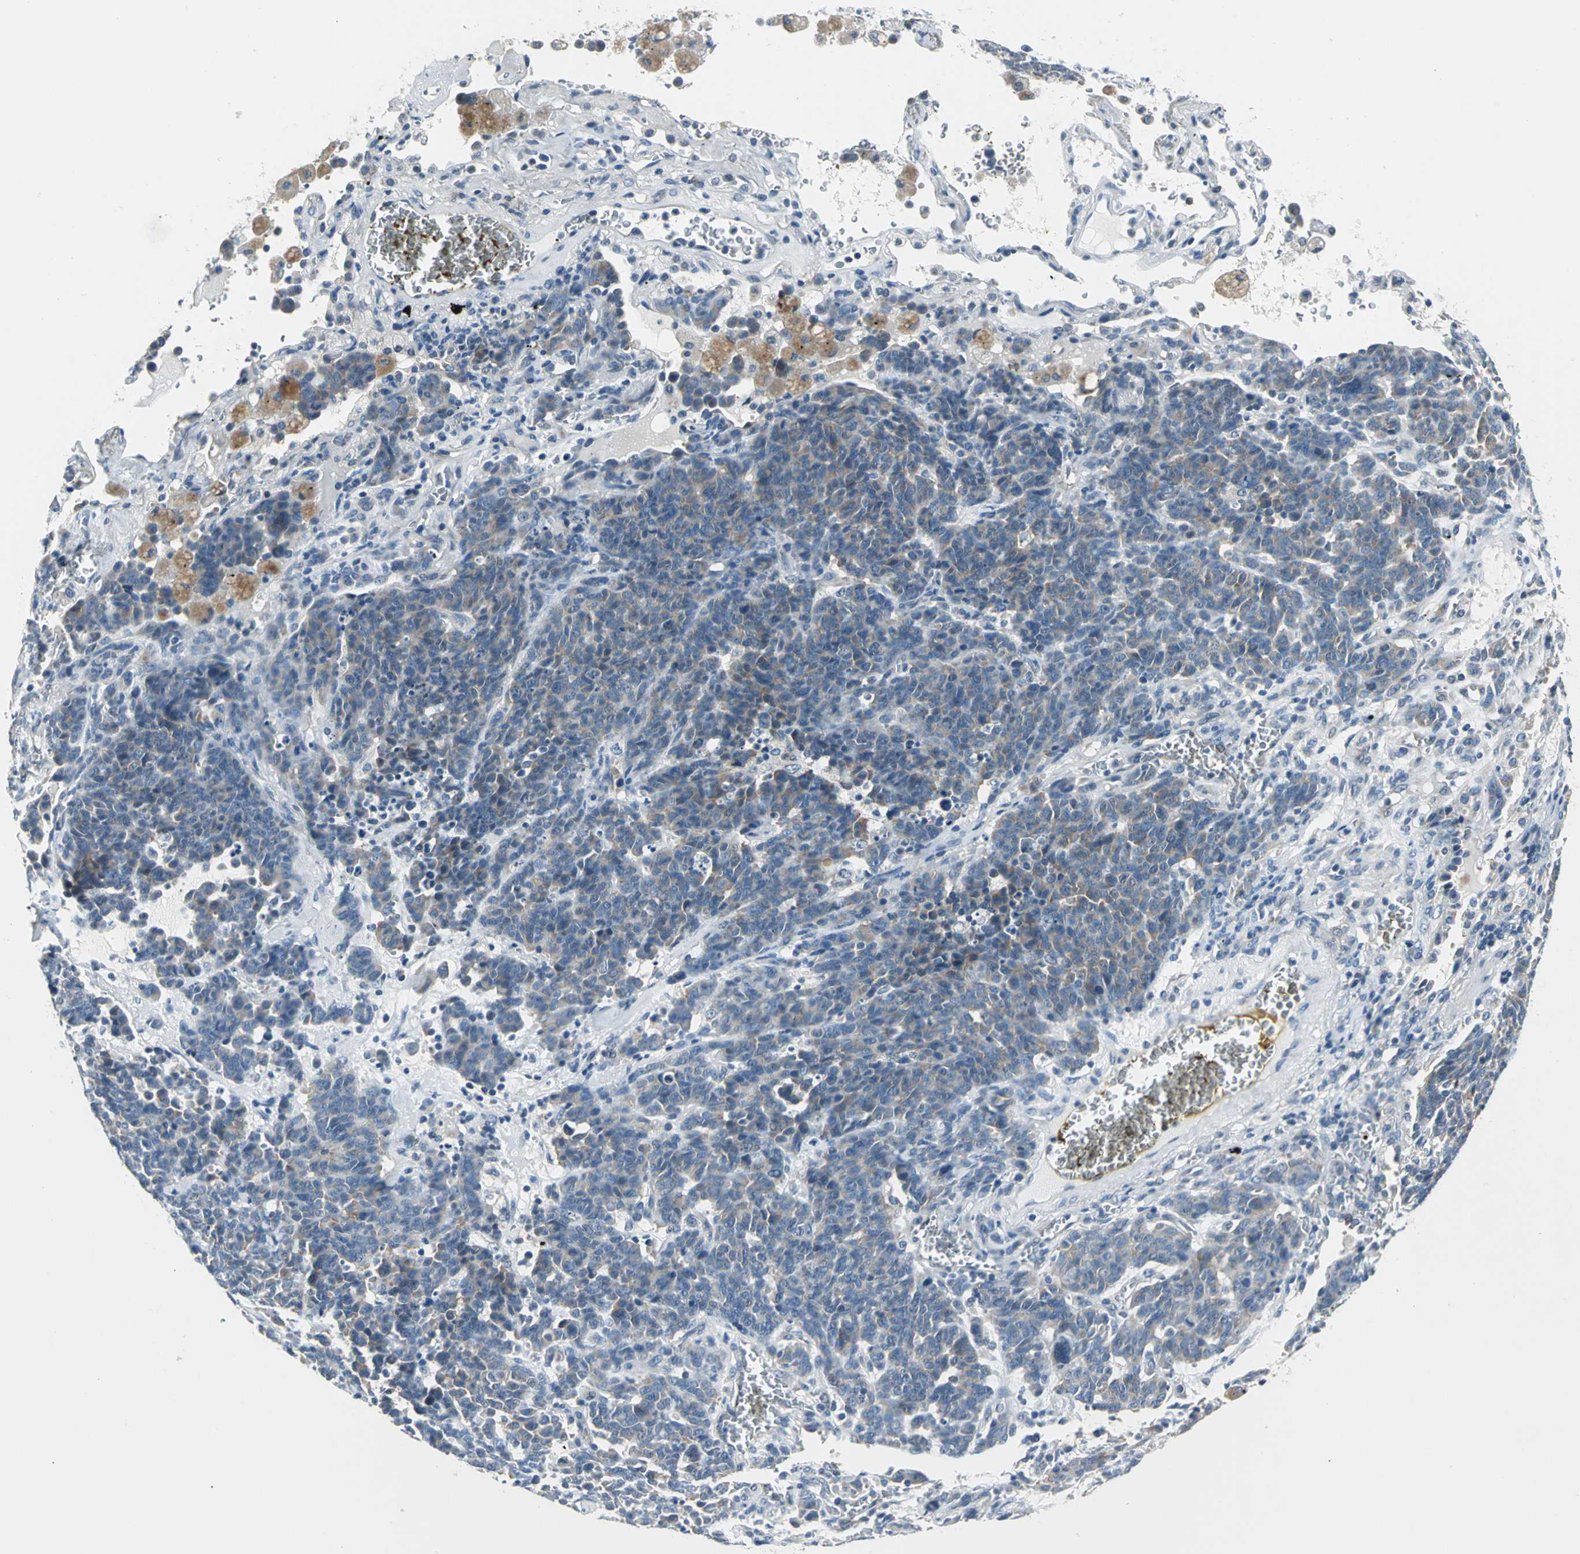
{"staining": {"intensity": "moderate", "quantity": "25%-75%", "location": "cytoplasmic/membranous"}, "tissue": "lung cancer", "cell_type": "Tumor cells", "image_type": "cancer", "snomed": [{"axis": "morphology", "description": "Neoplasm, malignant, NOS"}, {"axis": "topography", "description": "Lung"}], "caption": "Protein expression analysis of human lung neoplasm (malignant) reveals moderate cytoplasmic/membranous expression in approximately 25%-75% of tumor cells.", "gene": "ZNF415", "patient": {"sex": "female", "age": 58}}